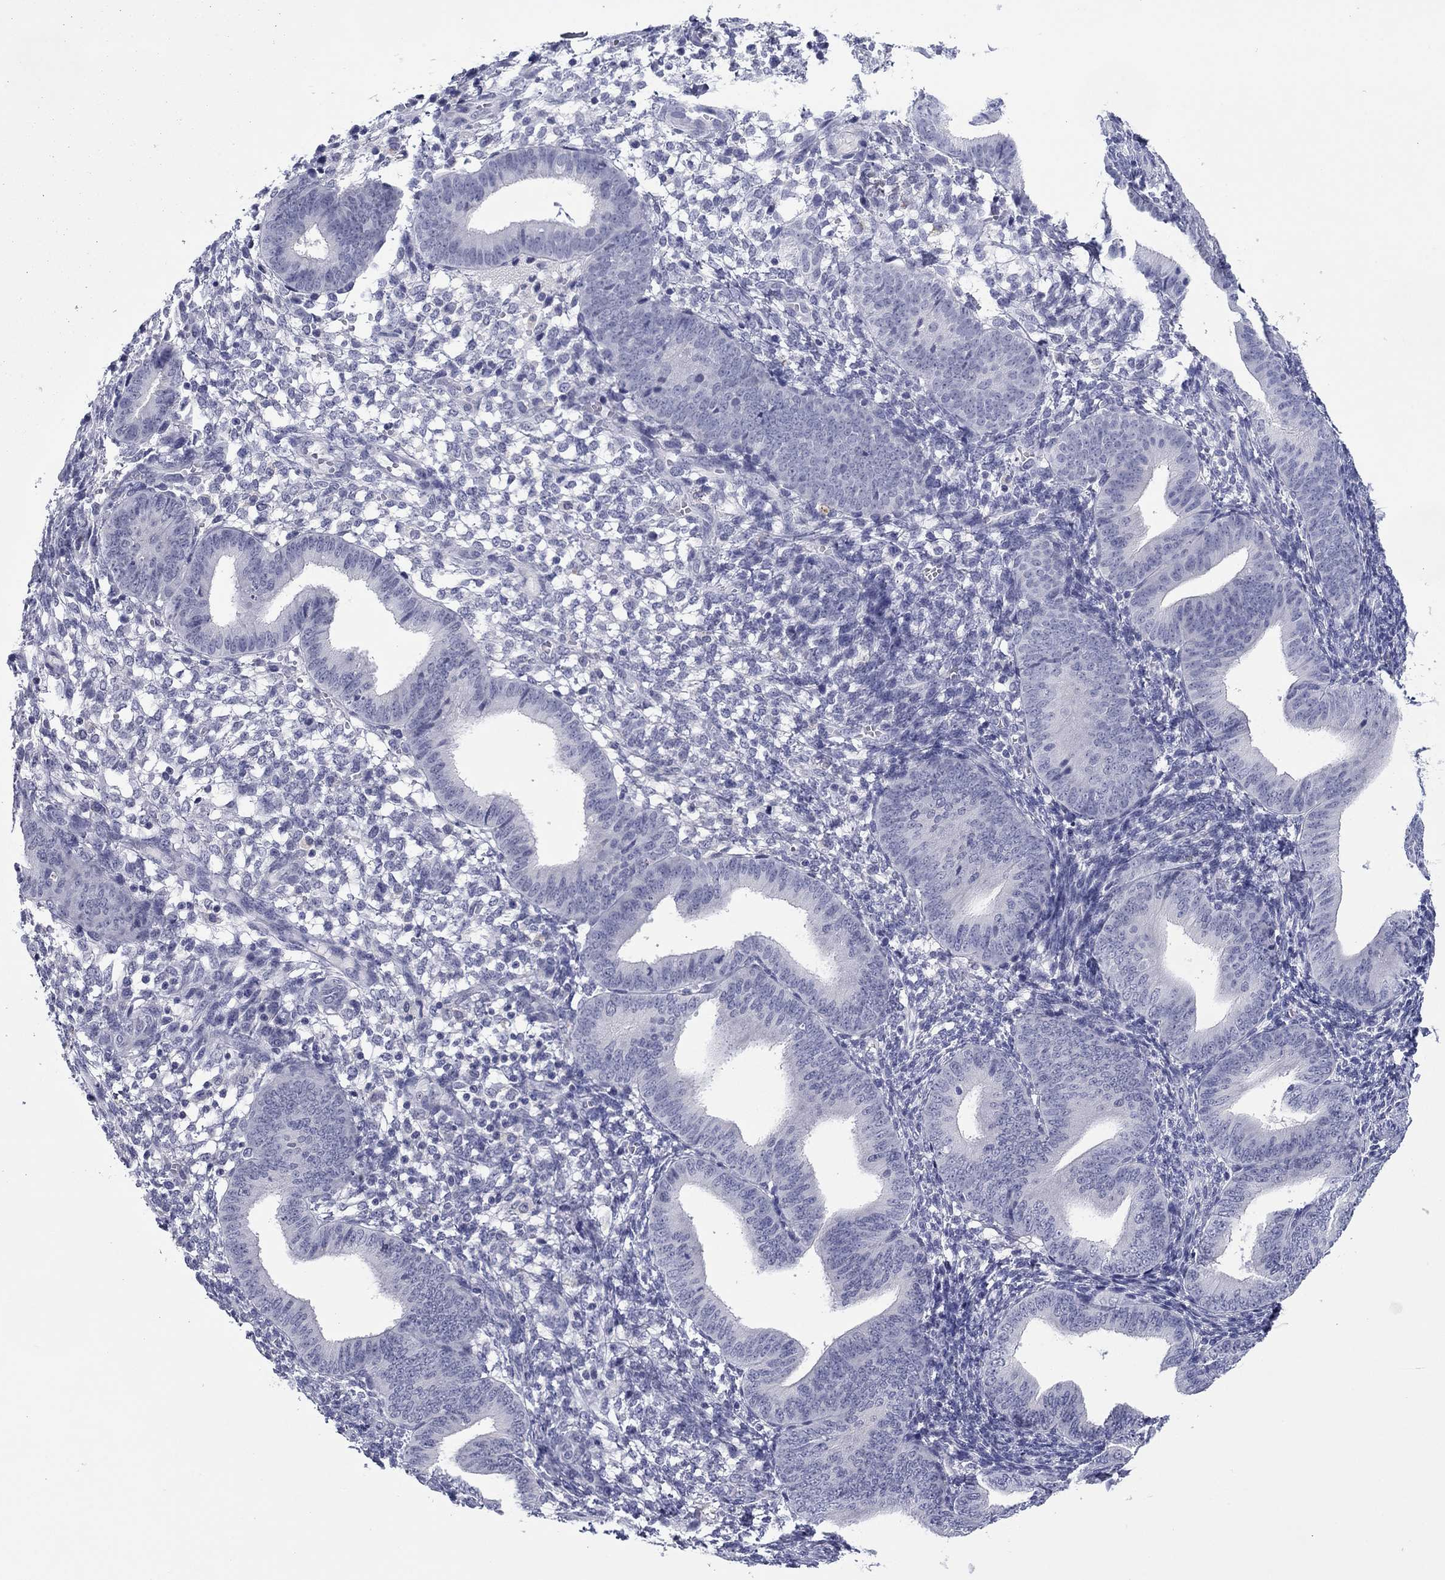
{"staining": {"intensity": "negative", "quantity": "none", "location": "none"}, "tissue": "endometrium", "cell_type": "Cells in endometrial stroma", "image_type": "normal", "snomed": [{"axis": "morphology", "description": "Normal tissue, NOS"}, {"axis": "topography", "description": "Endometrium"}], "caption": "Cells in endometrial stroma are negative for protein expression in normal human endometrium. (Immunohistochemistry, brightfield microscopy, high magnification).", "gene": "TCFL5", "patient": {"sex": "female", "age": 39}}